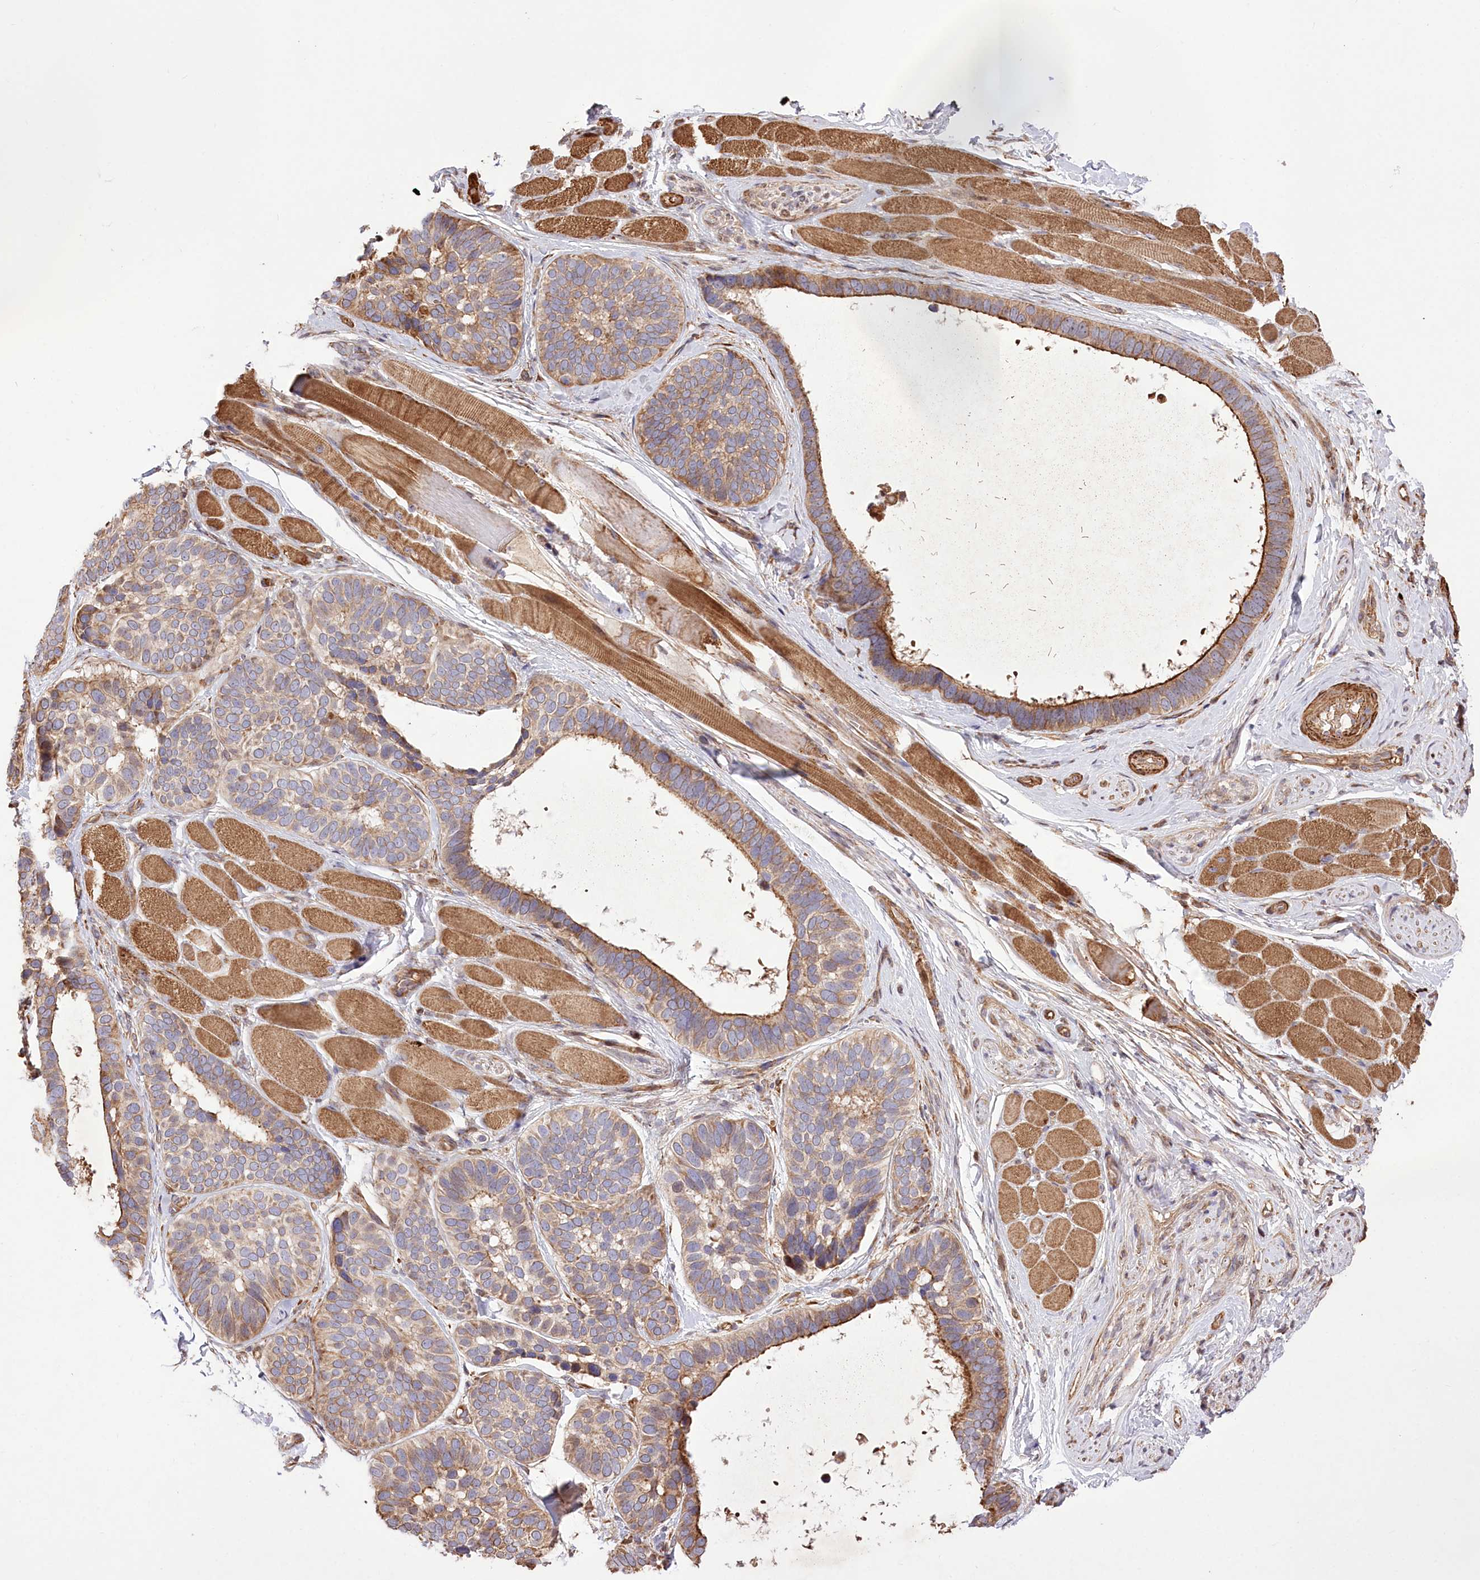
{"staining": {"intensity": "moderate", "quantity": "25%-75%", "location": "cytoplasmic/membranous"}, "tissue": "skin cancer", "cell_type": "Tumor cells", "image_type": "cancer", "snomed": [{"axis": "morphology", "description": "Basal cell carcinoma"}, {"axis": "topography", "description": "Skin"}], "caption": "Protein positivity by immunohistochemistry (IHC) demonstrates moderate cytoplasmic/membranous expression in about 25%-75% of tumor cells in skin basal cell carcinoma.", "gene": "RNF24", "patient": {"sex": "male", "age": 62}}